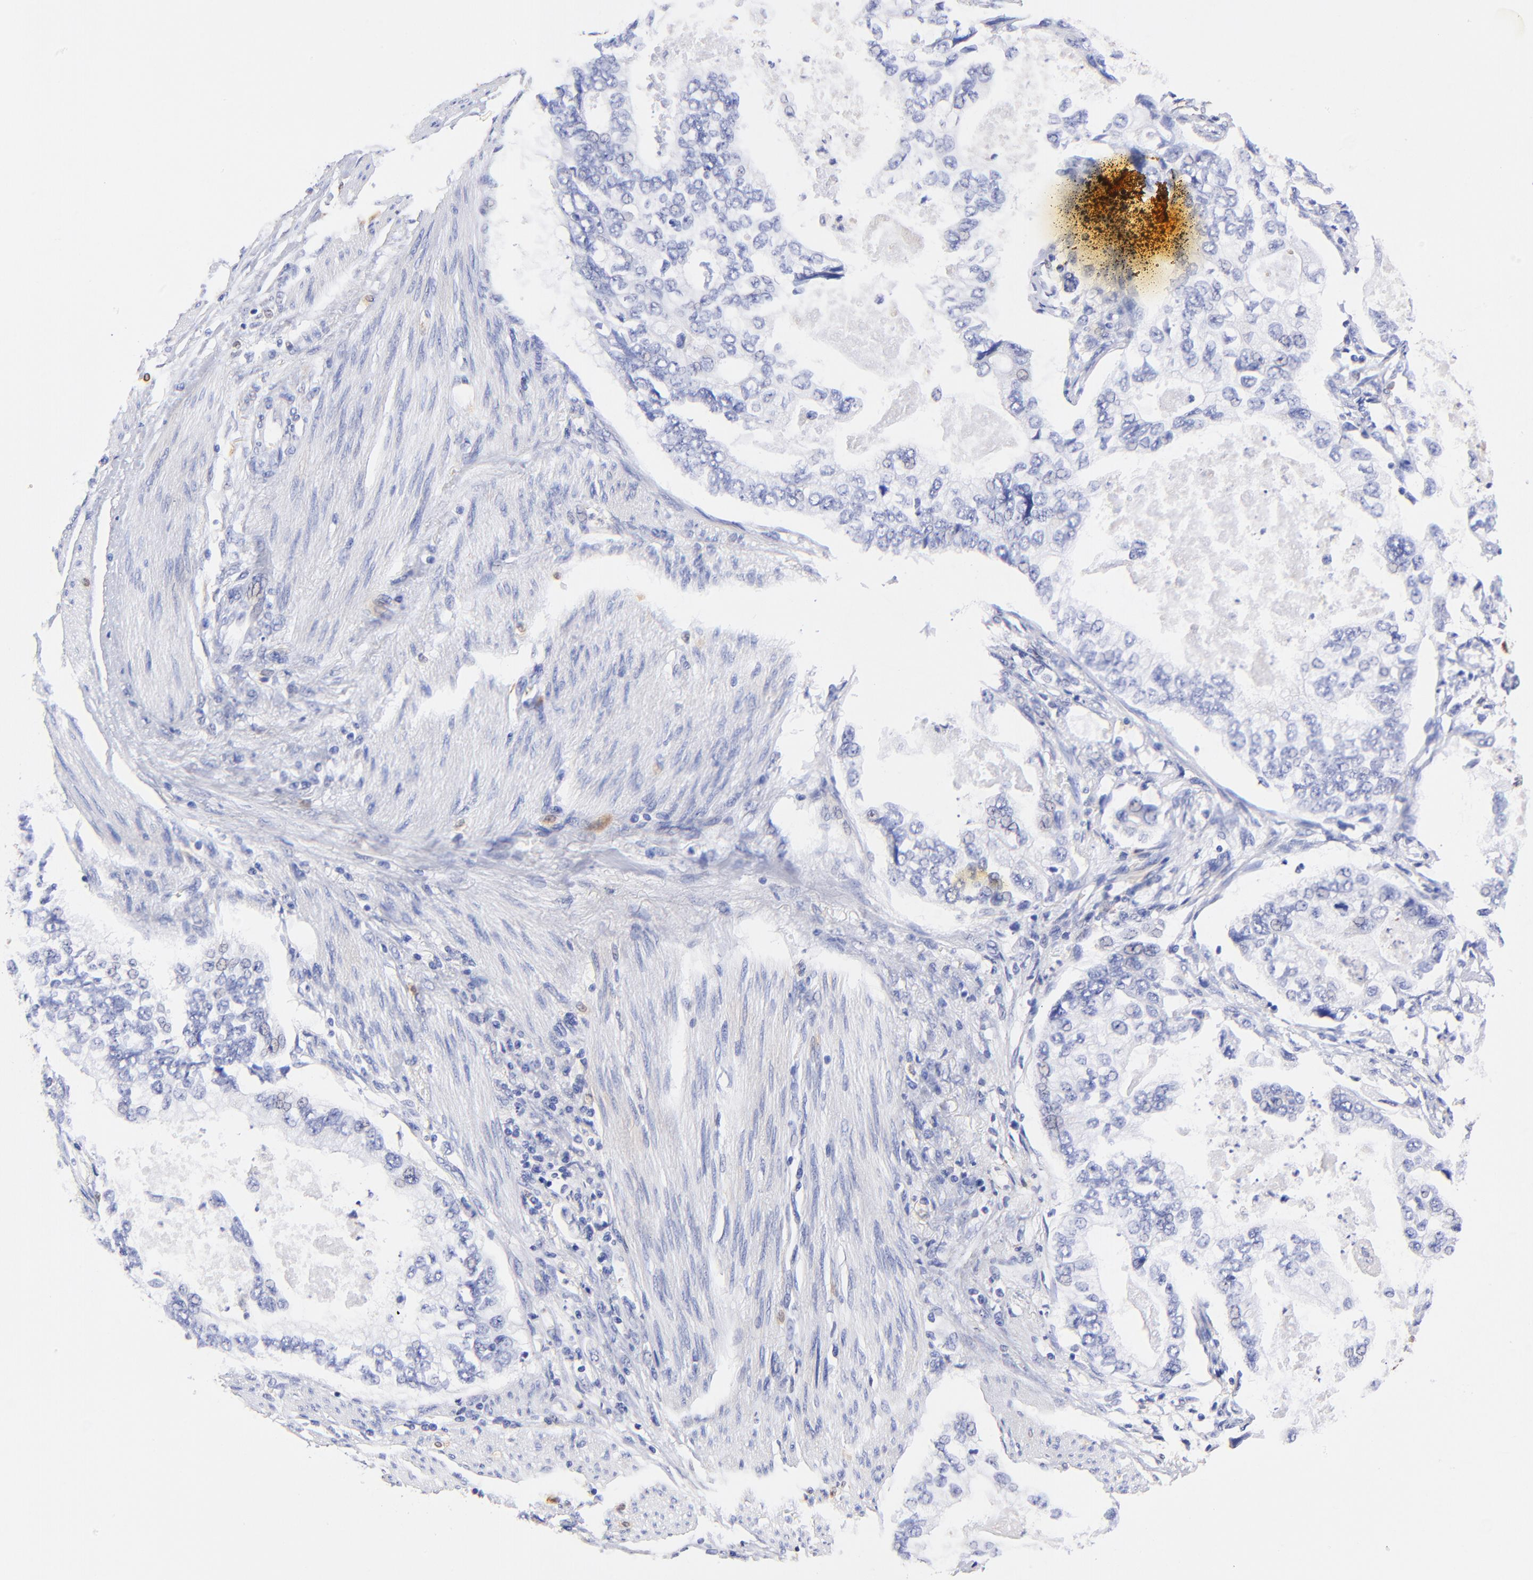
{"staining": {"intensity": "negative", "quantity": "none", "location": "none"}, "tissue": "stomach cancer", "cell_type": "Tumor cells", "image_type": "cancer", "snomed": [{"axis": "morphology", "description": "Adenocarcinoma, NOS"}, {"axis": "topography", "description": "Pancreas"}, {"axis": "topography", "description": "Stomach, upper"}], "caption": "Tumor cells are negative for protein expression in human stomach cancer (adenocarcinoma).", "gene": "ALDH1A1", "patient": {"sex": "male", "age": 77}}